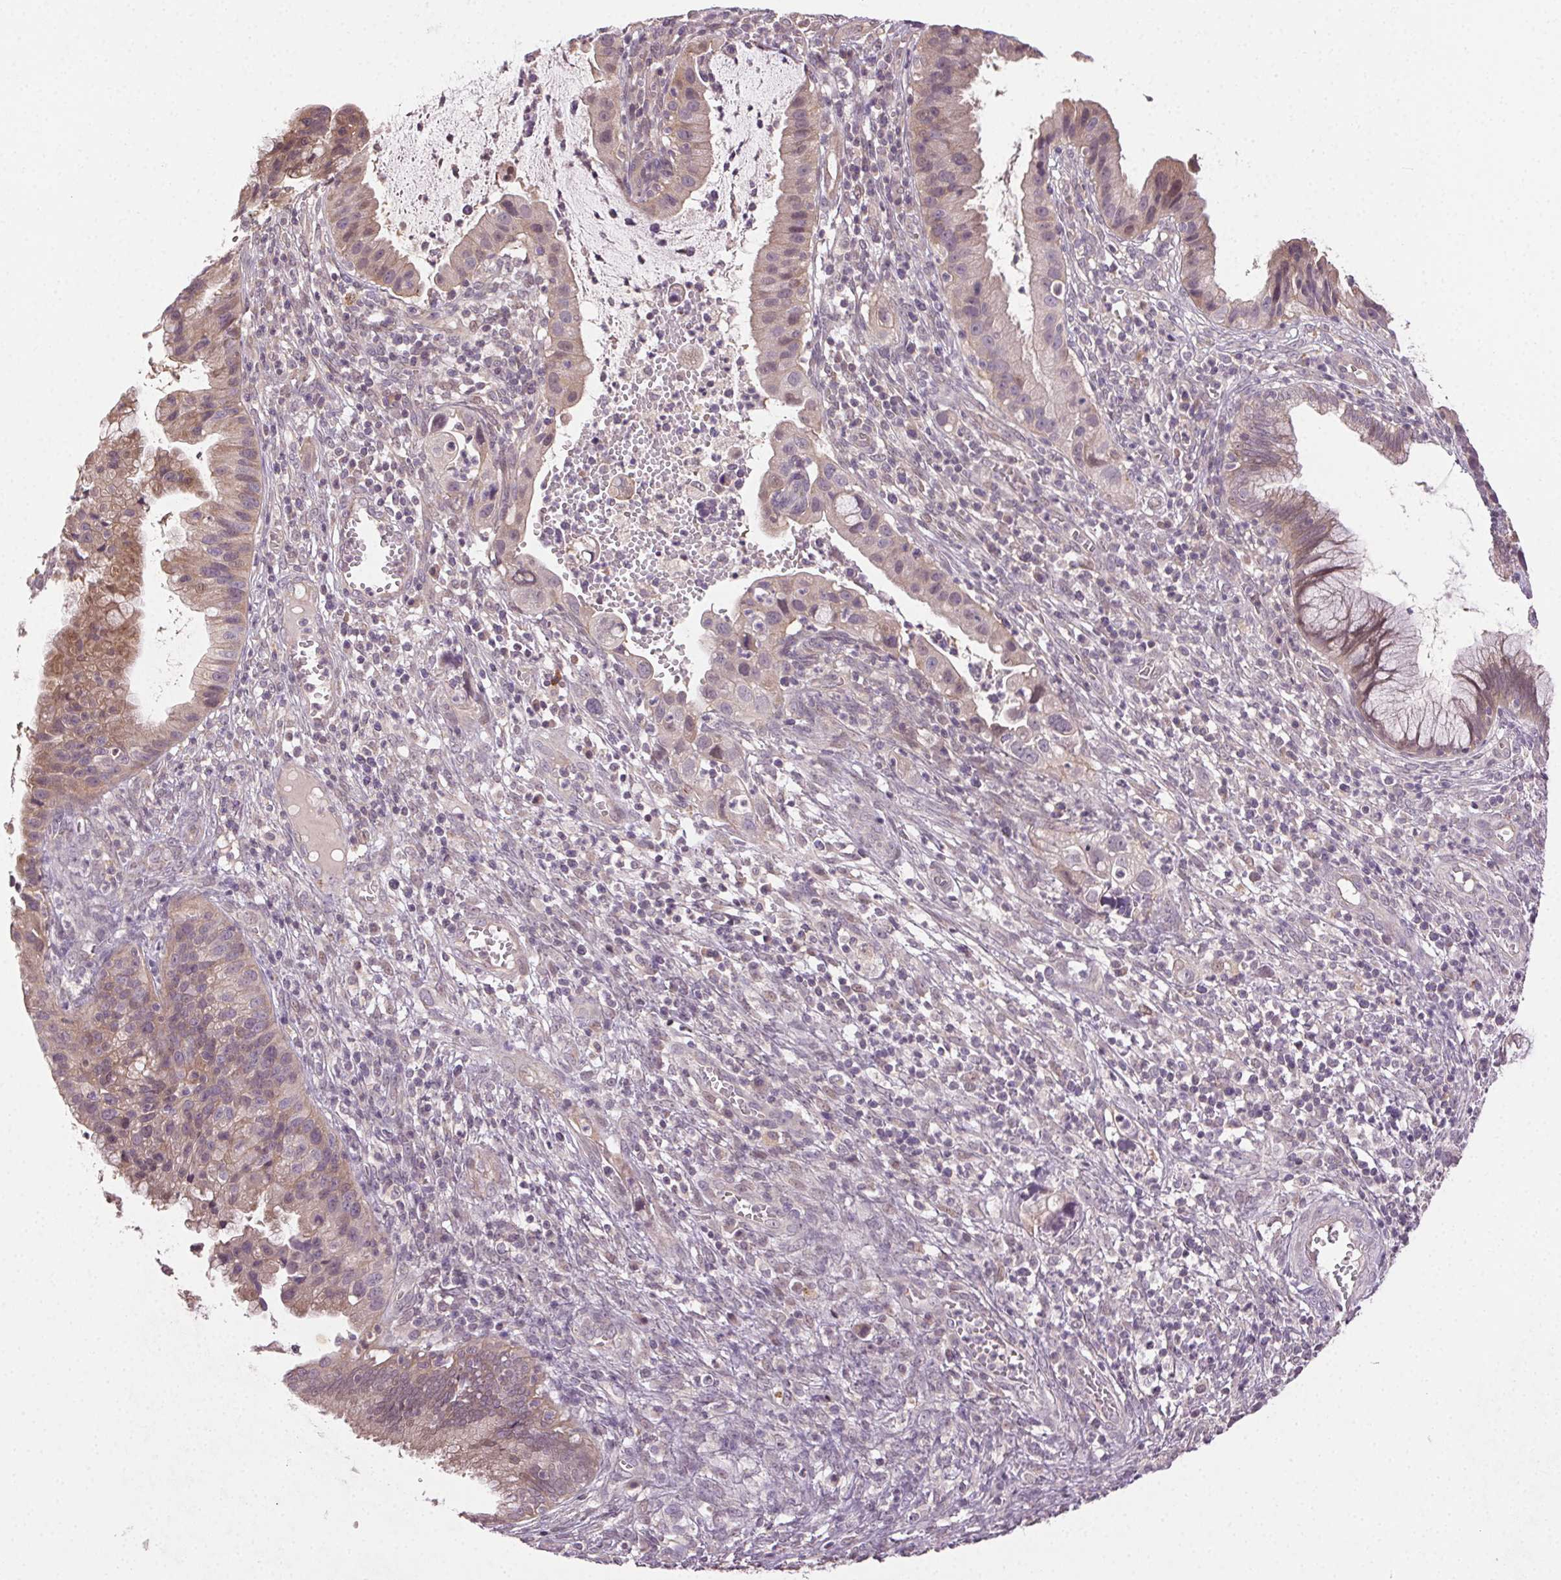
{"staining": {"intensity": "weak", "quantity": "25%-75%", "location": "cytoplasmic/membranous"}, "tissue": "cervical cancer", "cell_type": "Tumor cells", "image_type": "cancer", "snomed": [{"axis": "morphology", "description": "Adenocarcinoma, NOS"}, {"axis": "topography", "description": "Cervix"}], "caption": "Cervical cancer (adenocarcinoma) stained with DAB IHC shows low levels of weak cytoplasmic/membranous expression in about 25%-75% of tumor cells.", "gene": "ATP1B3", "patient": {"sex": "female", "age": 34}}